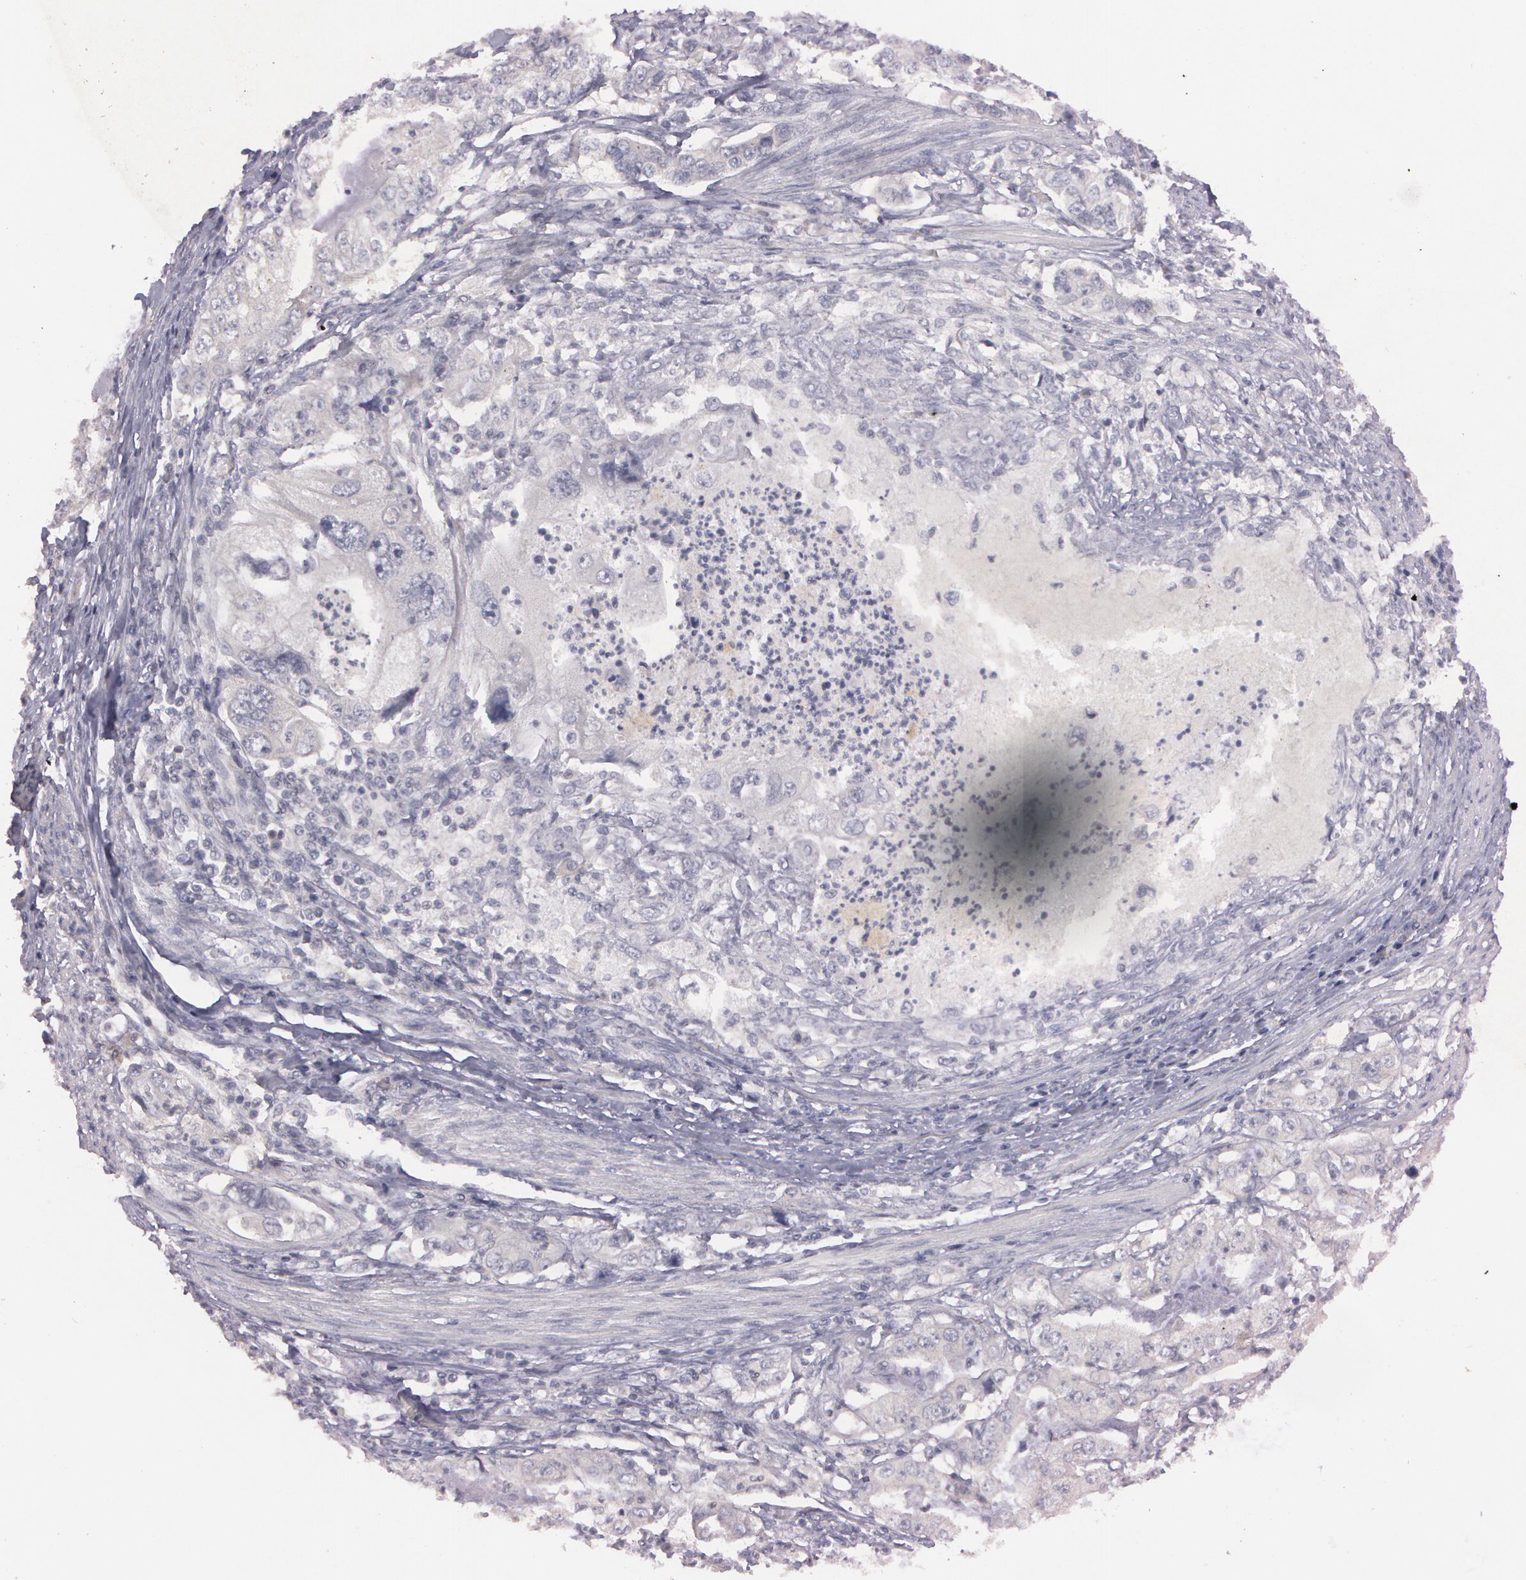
{"staining": {"intensity": "negative", "quantity": "none", "location": "none"}, "tissue": "stomach cancer", "cell_type": "Tumor cells", "image_type": "cancer", "snomed": [{"axis": "morphology", "description": "Adenocarcinoma, NOS"}, {"axis": "topography", "description": "Pancreas"}, {"axis": "topography", "description": "Stomach, upper"}], "caption": "Tumor cells are negative for brown protein staining in stomach adenocarcinoma.", "gene": "MXRA5", "patient": {"sex": "male", "age": 77}}